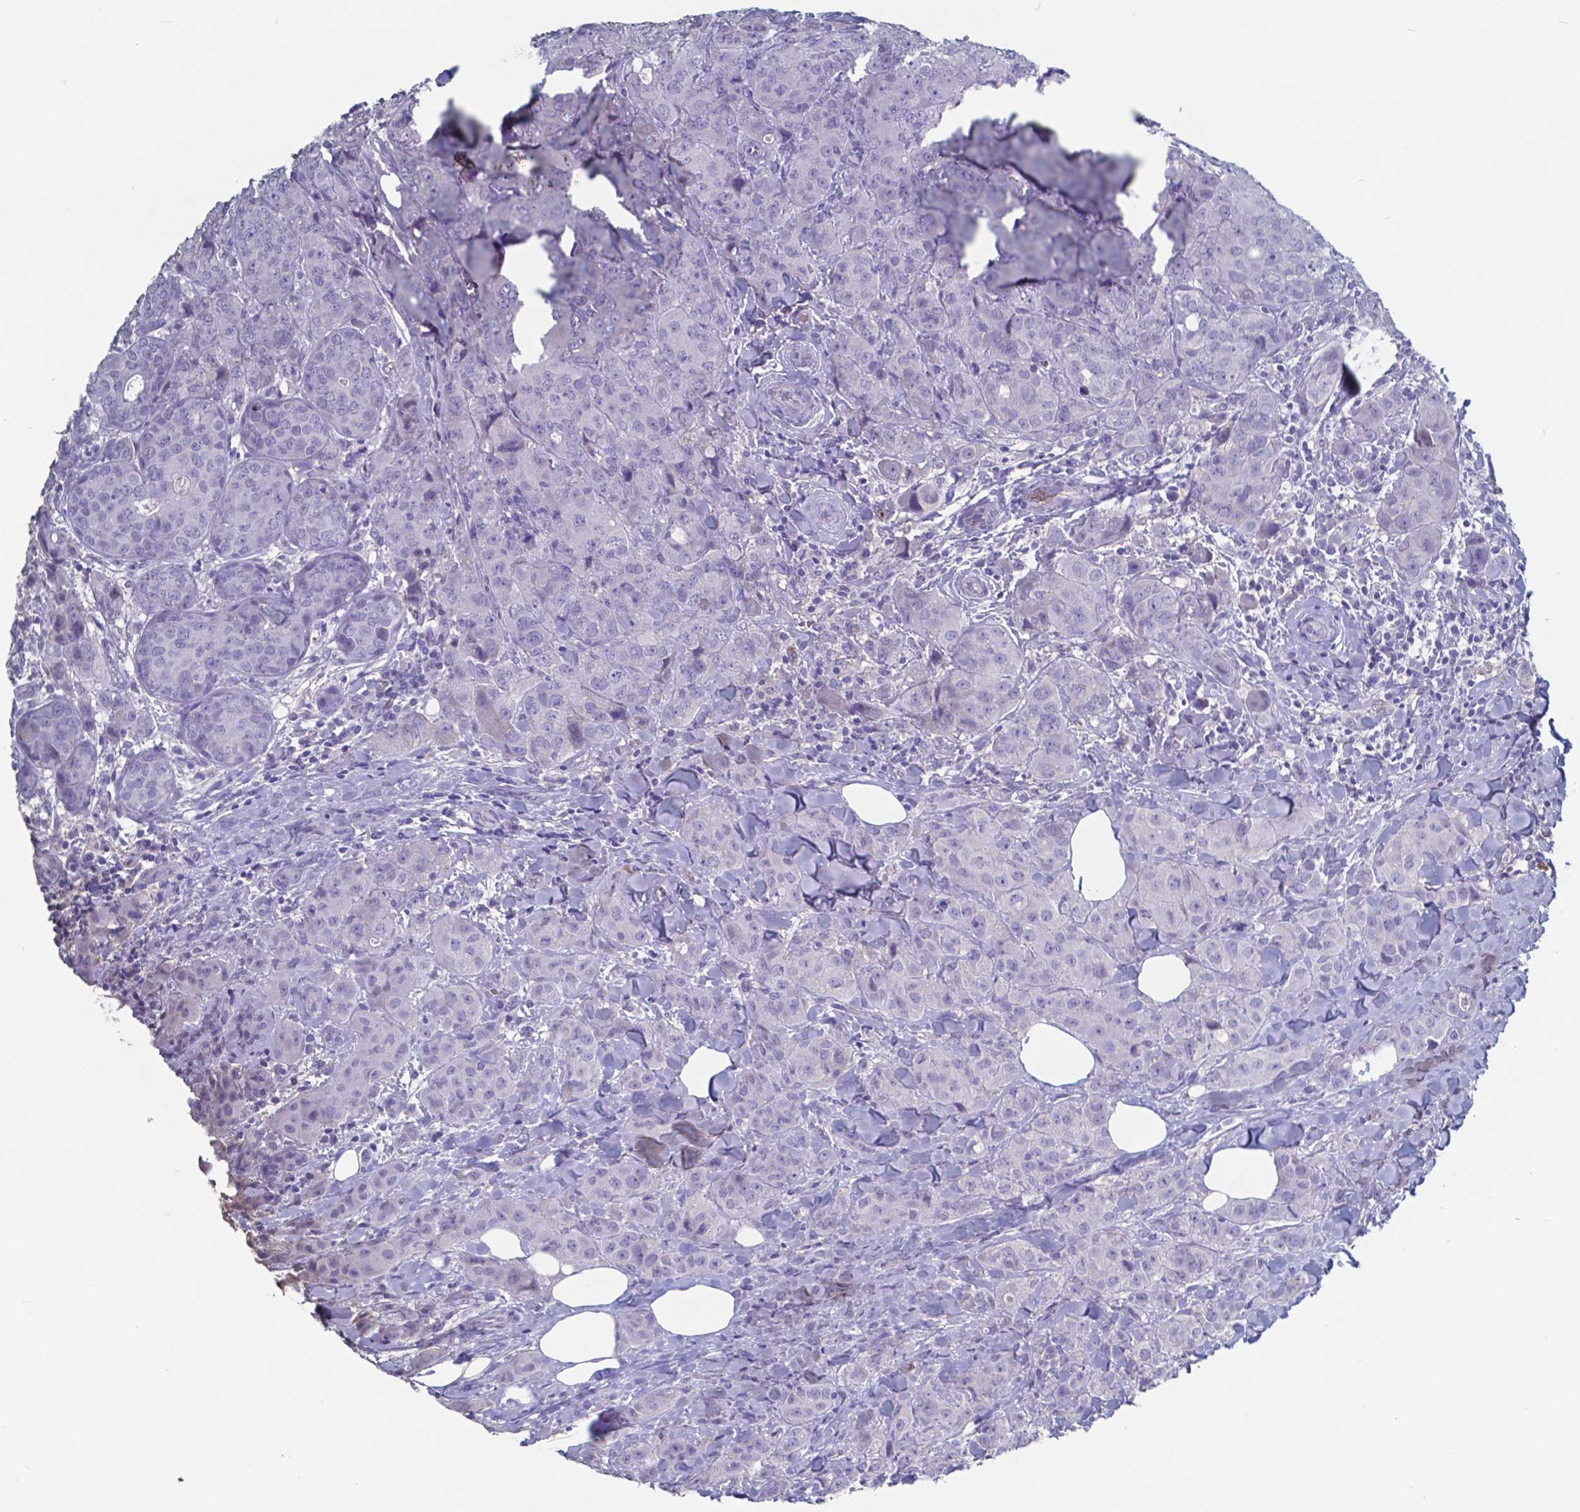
{"staining": {"intensity": "negative", "quantity": "none", "location": "none"}, "tissue": "breast cancer", "cell_type": "Tumor cells", "image_type": "cancer", "snomed": [{"axis": "morphology", "description": "Duct carcinoma"}, {"axis": "topography", "description": "Breast"}], "caption": "Tumor cells are negative for protein expression in human breast cancer. (IHC, brightfield microscopy, high magnification).", "gene": "TTR", "patient": {"sex": "female", "age": 43}}